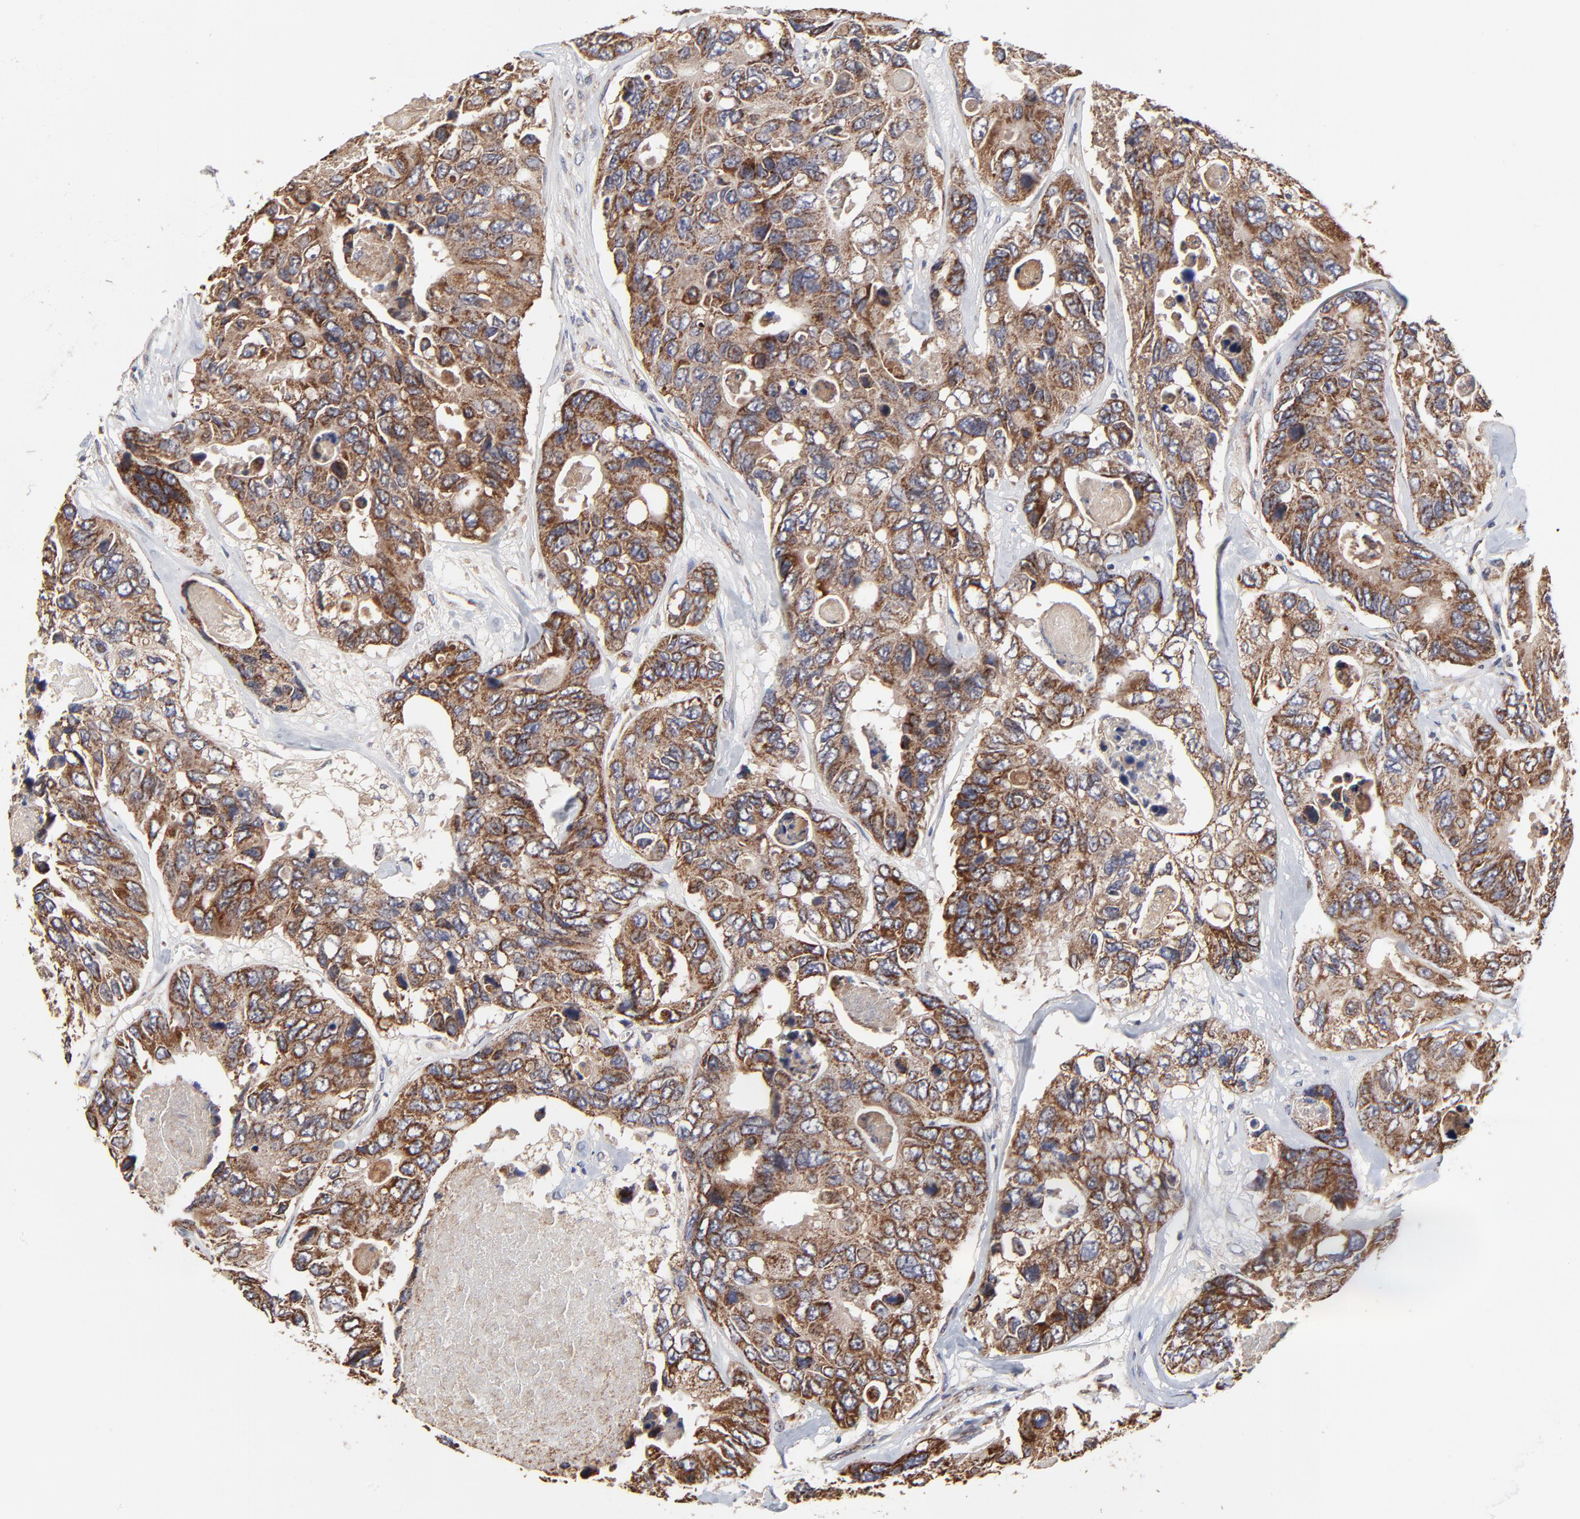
{"staining": {"intensity": "moderate", "quantity": ">75%", "location": "cytoplasmic/membranous"}, "tissue": "colorectal cancer", "cell_type": "Tumor cells", "image_type": "cancer", "snomed": [{"axis": "morphology", "description": "Adenocarcinoma, NOS"}, {"axis": "topography", "description": "Colon"}], "caption": "Colorectal adenocarcinoma stained with a protein marker exhibits moderate staining in tumor cells.", "gene": "ZNF550", "patient": {"sex": "female", "age": 86}}